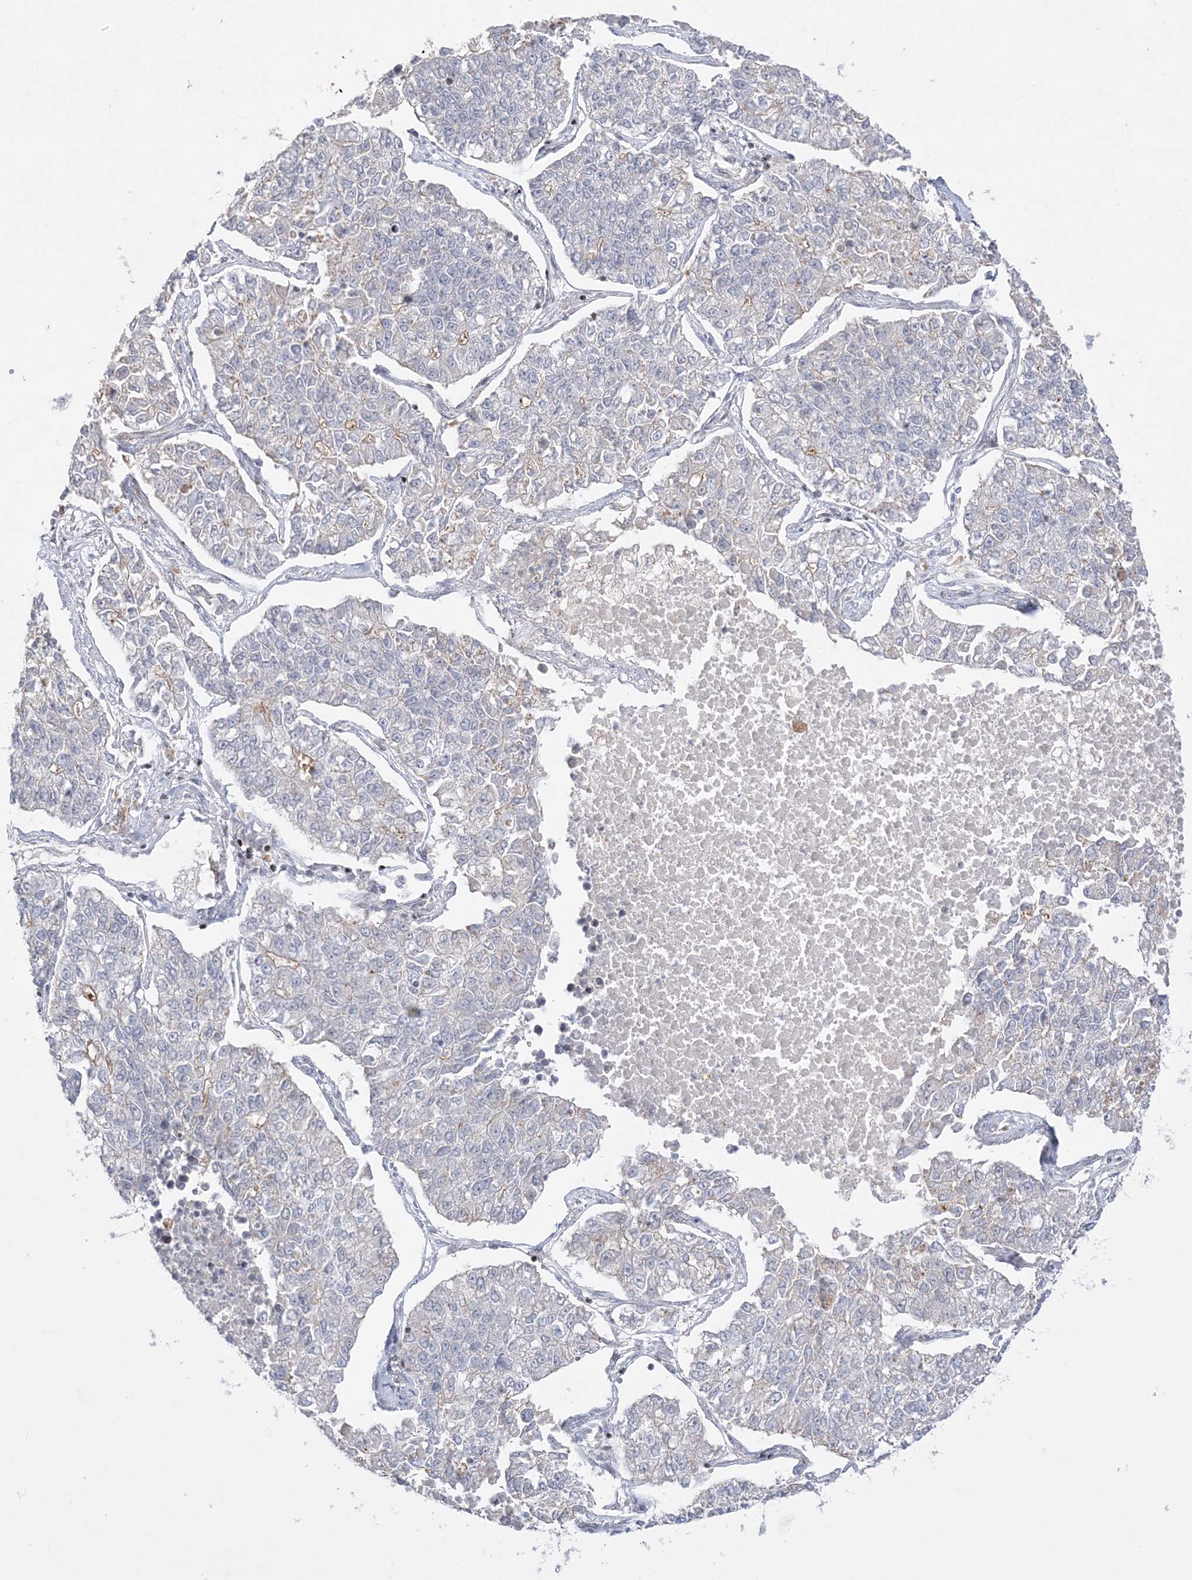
{"staining": {"intensity": "negative", "quantity": "none", "location": "none"}, "tissue": "lung cancer", "cell_type": "Tumor cells", "image_type": "cancer", "snomed": [{"axis": "morphology", "description": "Adenocarcinoma, NOS"}, {"axis": "topography", "description": "Lung"}], "caption": "A histopathology image of human lung cancer is negative for staining in tumor cells. Brightfield microscopy of IHC stained with DAB (brown) and hematoxylin (blue), captured at high magnification.", "gene": "SH3BP4", "patient": {"sex": "male", "age": 49}}